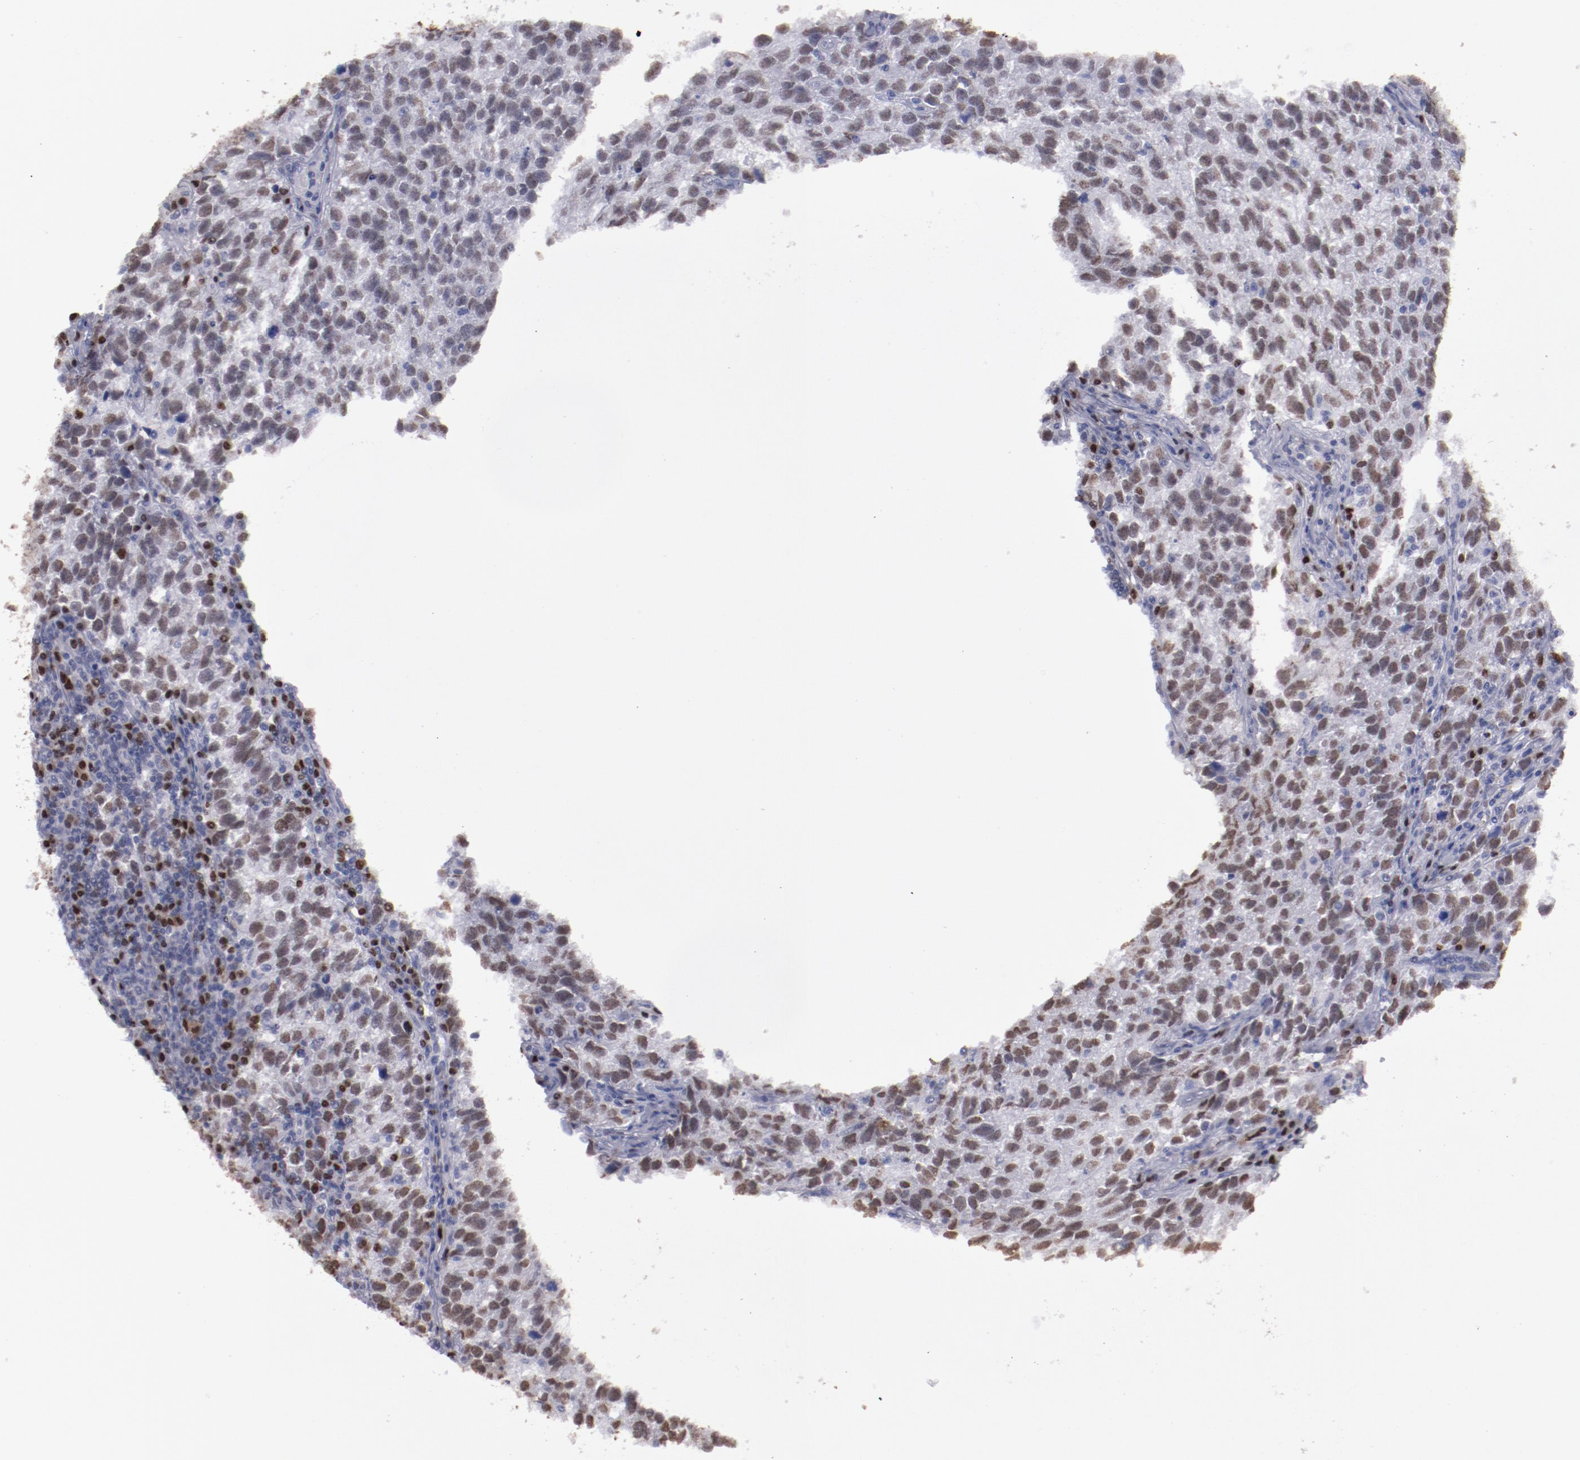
{"staining": {"intensity": "moderate", "quantity": ">75%", "location": "nuclear"}, "tissue": "testis cancer", "cell_type": "Tumor cells", "image_type": "cancer", "snomed": [{"axis": "morphology", "description": "Seminoma, NOS"}, {"axis": "topography", "description": "Testis"}], "caption": "Immunohistochemistry (IHC) image of human seminoma (testis) stained for a protein (brown), which demonstrates medium levels of moderate nuclear positivity in approximately >75% of tumor cells.", "gene": "IRF4", "patient": {"sex": "male", "age": 38}}